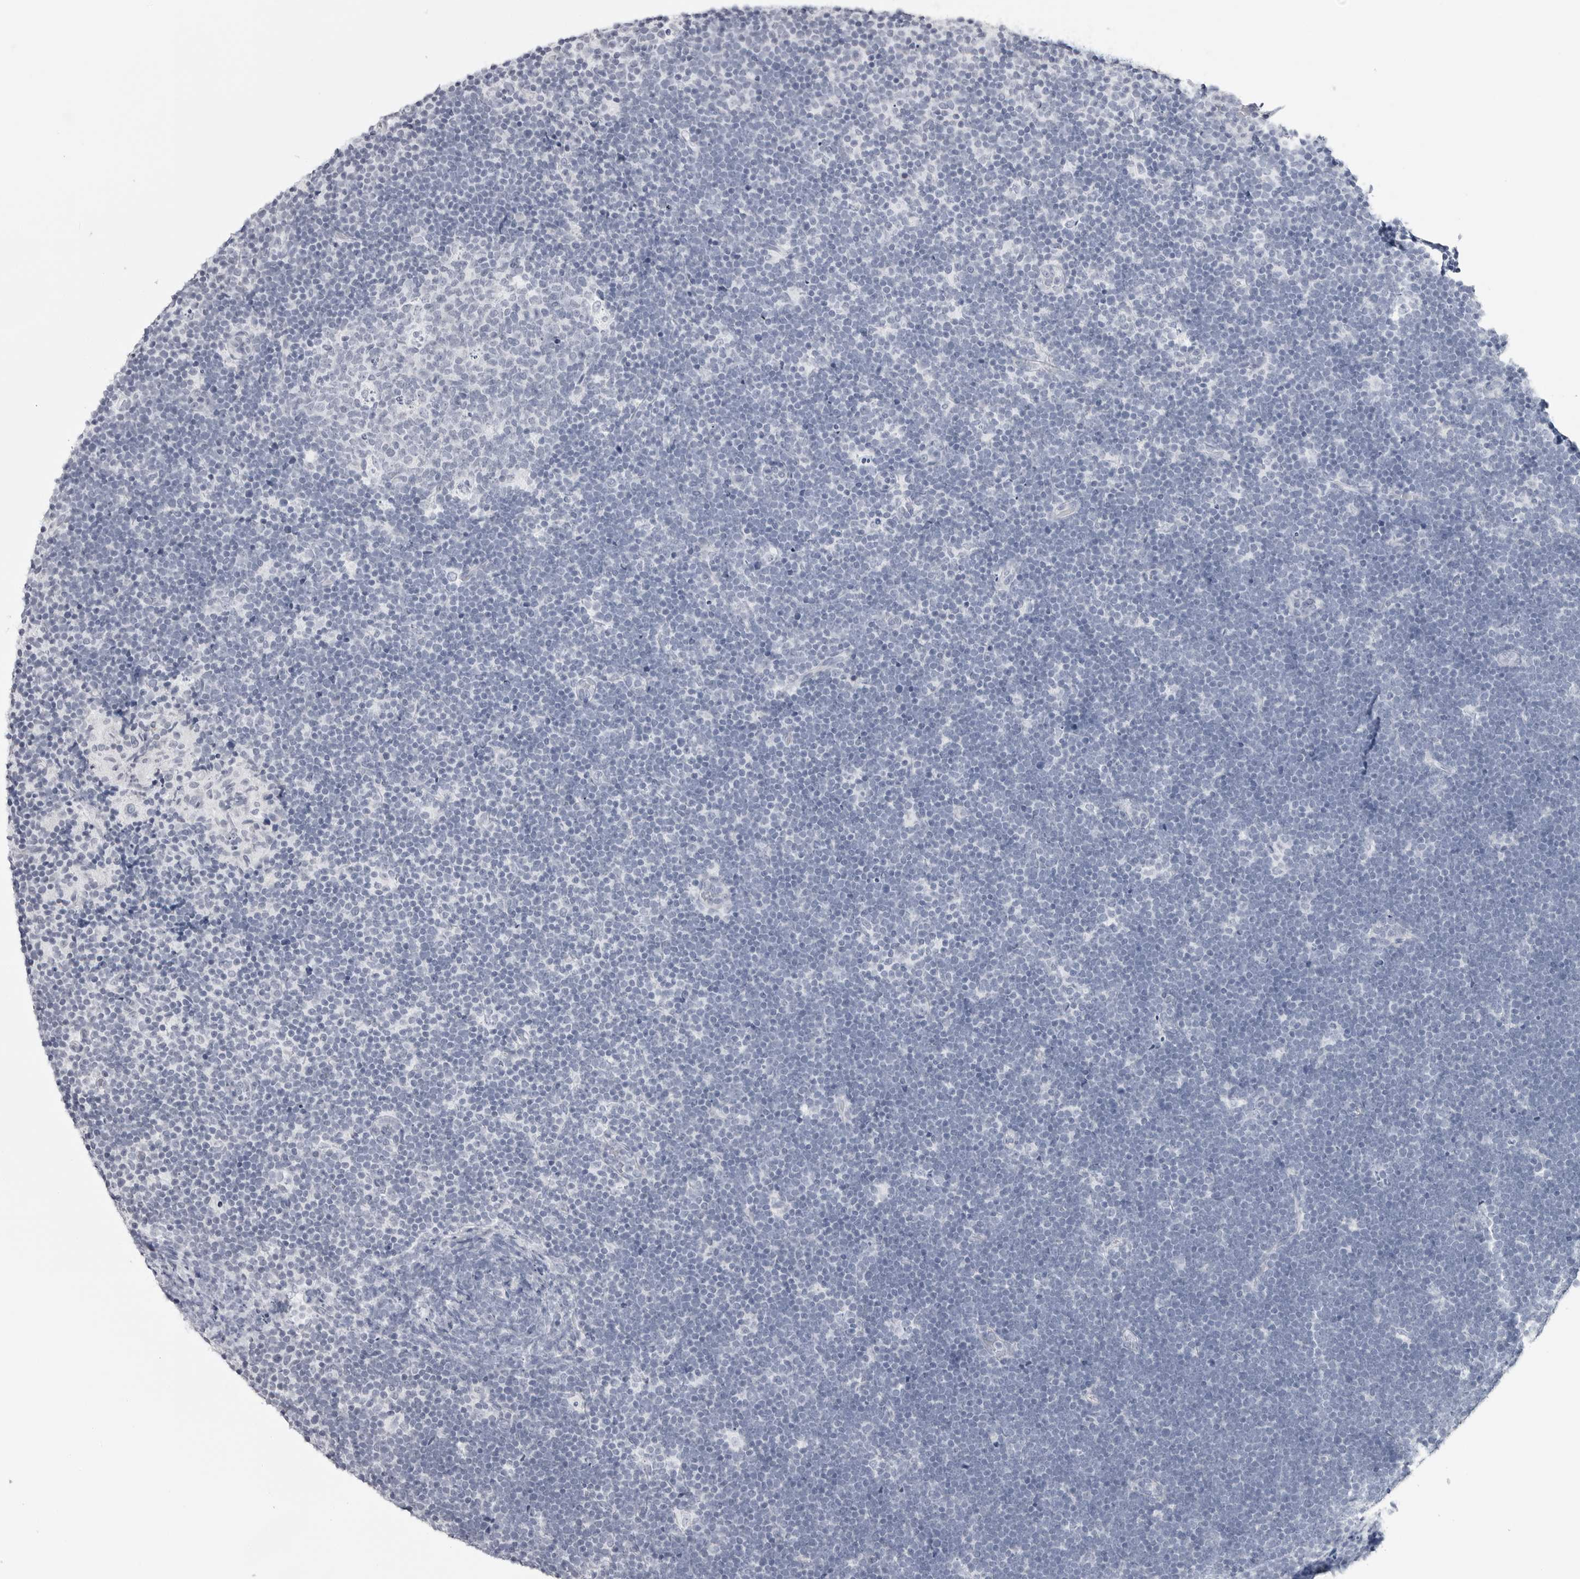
{"staining": {"intensity": "negative", "quantity": "none", "location": "none"}, "tissue": "lymphoma", "cell_type": "Tumor cells", "image_type": "cancer", "snomed": [{"axis": "morphology", "description": "Malignant lymphoma, non-Hodgkin's type, High grade"}, {"axis": "topography", "description": "Lymph node"}], "caption": "A micrograph of human lymphoma is negative for staining in tumor cells.", "gene": "PGA3", "patient": {"sex": "male", "age": 13}}